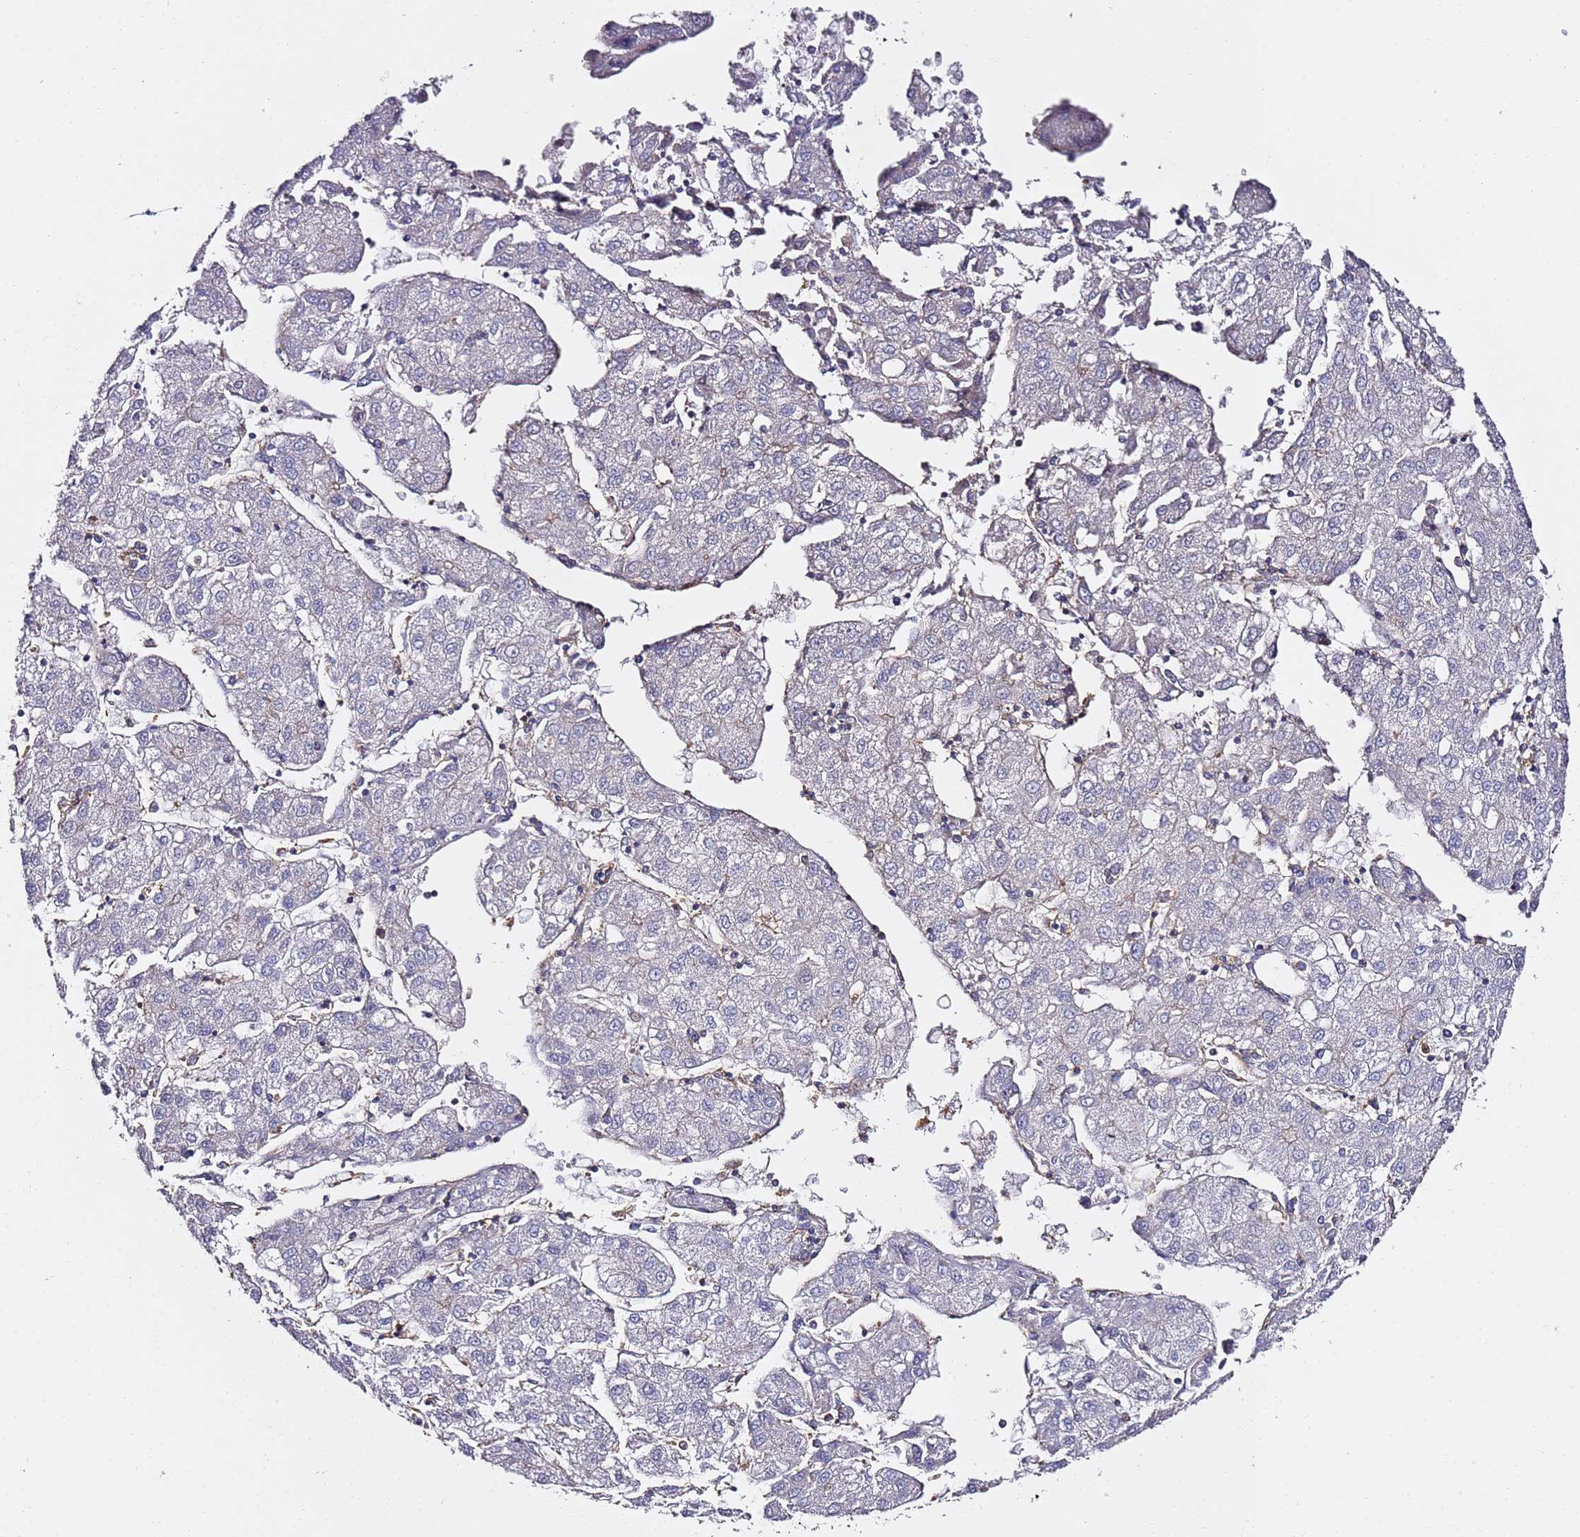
{"staining": {"intensity": "negative", "quantity": "none", "location": "none"}, "tissue": "liver cancer", "cell_type": "Tumor cells", "image_type": "cancer", "snomed": [{"axis": "morphology", "description": "Carcinoma, Hepatocellular, NOS"}, {"axis": "topography", "description": "Liver"}], "caption": "This histopathology image is of hepatocellular carcinoma (liver) stained with immunohistochemistry to label a protein in brown with the nuclei are counter-stained blue. There is no positivity in tumor cells.", "gene": "ZFP36L2", "patient": {"sex": "male", "age": 72}}